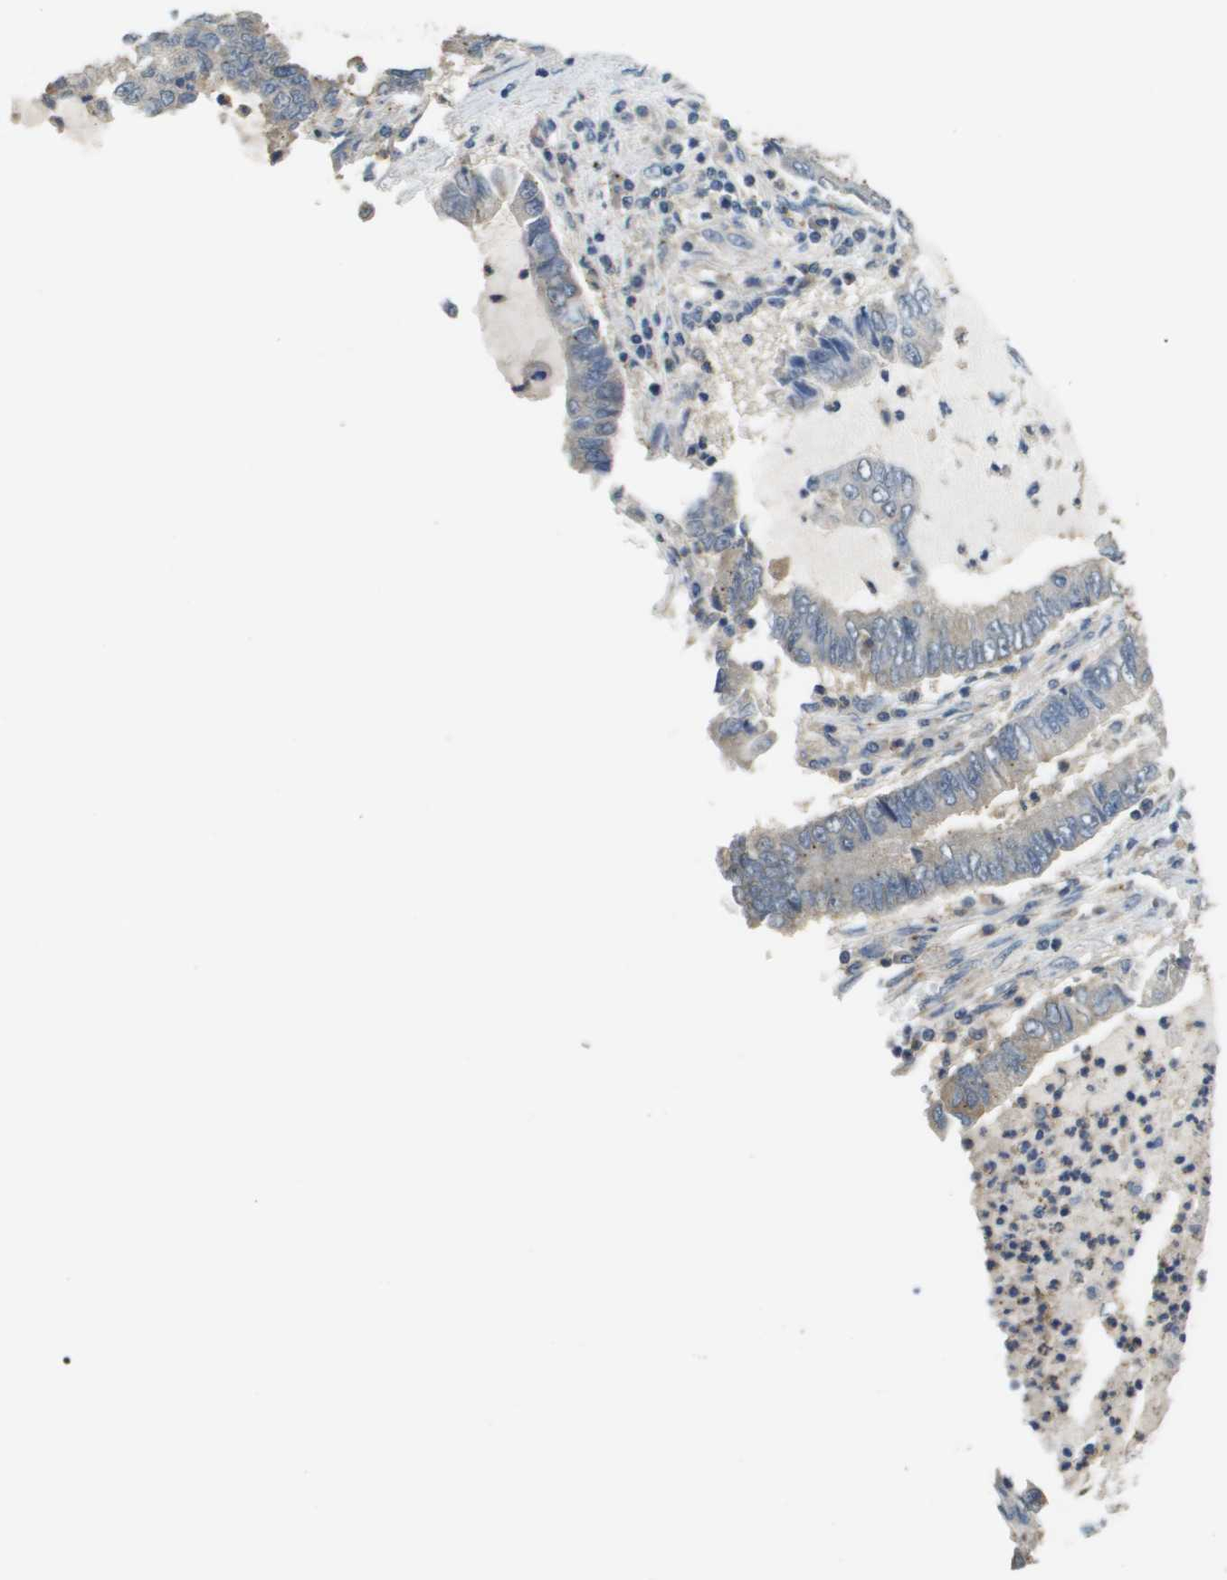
{"staining": {"intensity": "weak", "quantity": "<25%", "location": "cytoplasmic/membranous"}, "tissue": "lung cancer", "cell_type": "Tumor cells", "image_type": "cancer", "snomed": [{"axis": "morphology", "description": "Adenocarcinoma, NOS"}, {"axis": "topography", "description": "Lung"}], "caption": "Lung cancer (adenocarcinoma) was stained to show a protein in brown. There is no significant staining in tumor cells.", "gene": "RAB27B", "patient": {"sex": "female", "age": 51}}